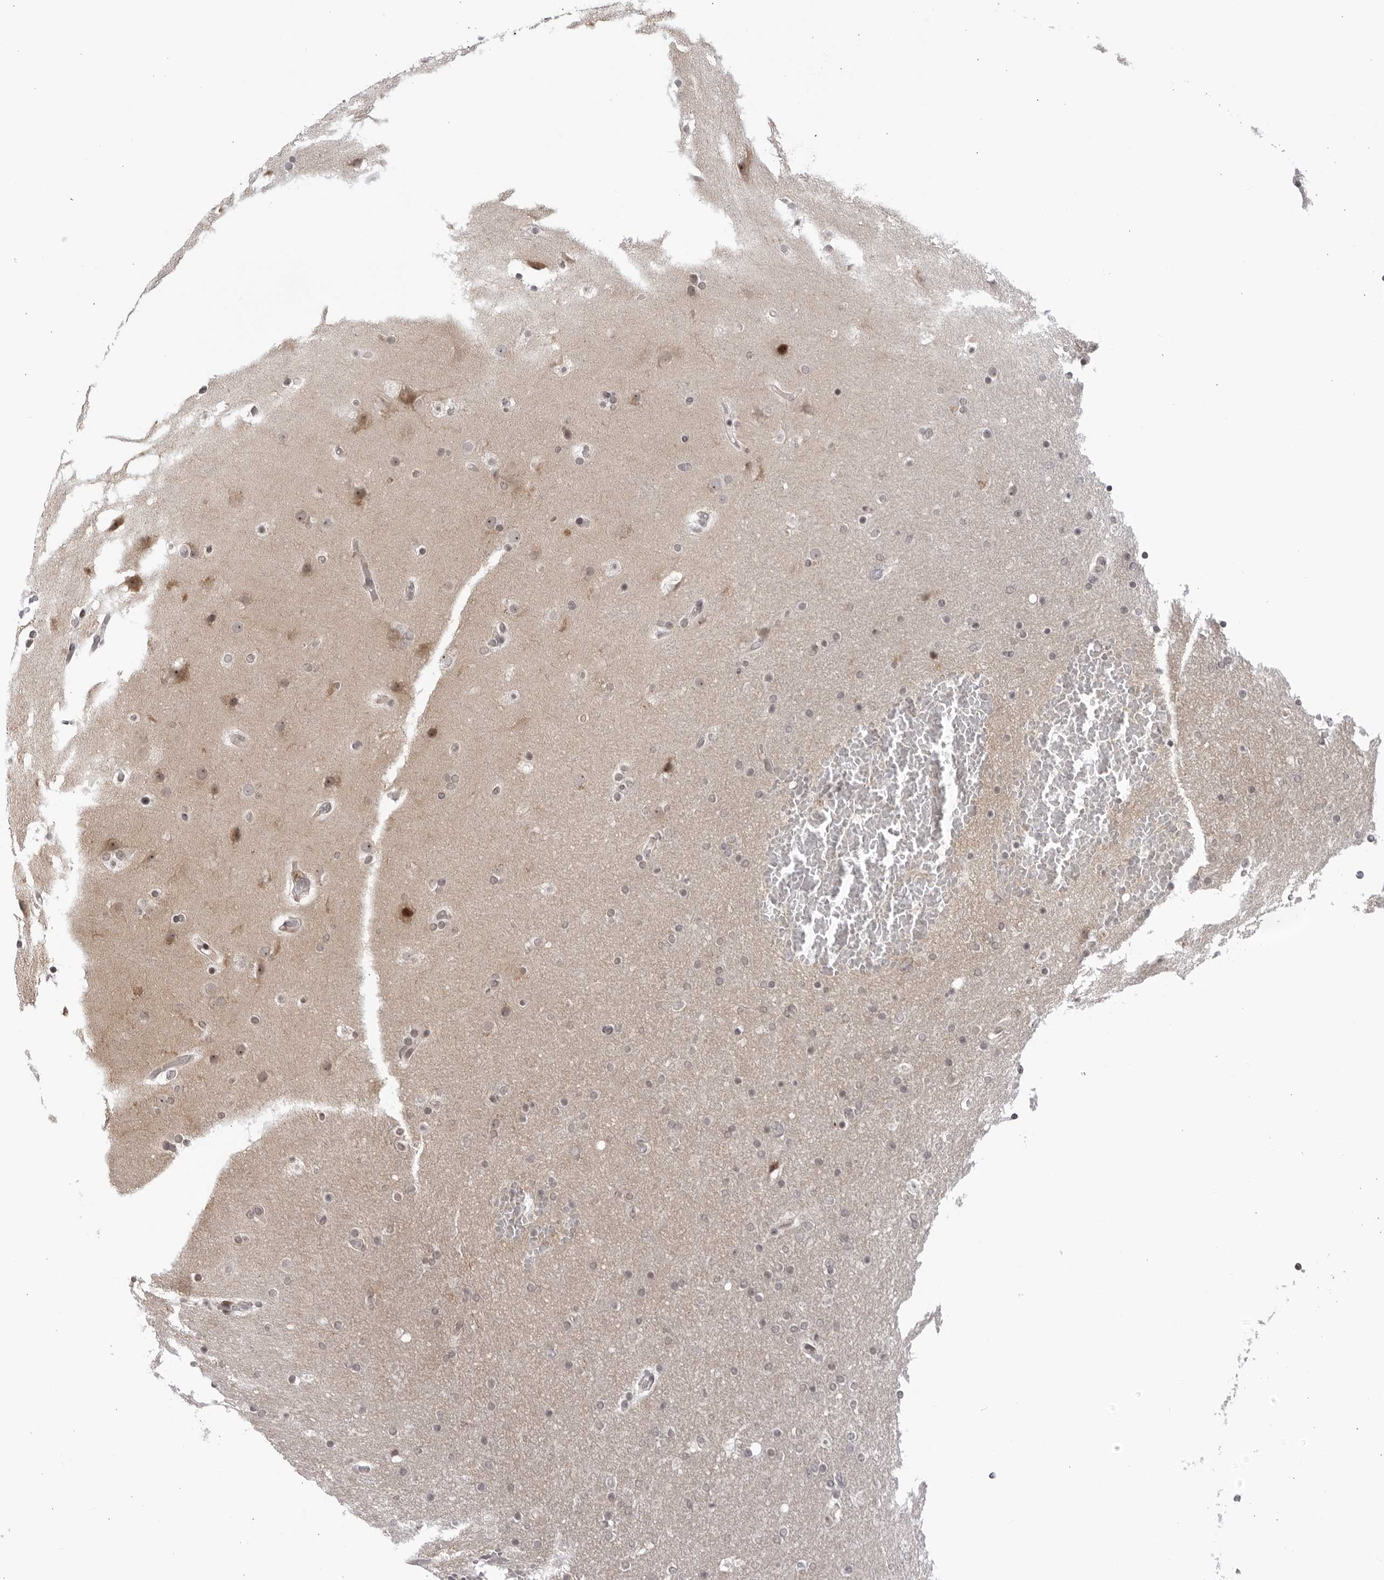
{"staining": {"intensity": "negative", "quantity": "none", "location": "none"}, "tissue": "glioma", "cell_type": "Tumor cells", "image_type": "cancer", "snomed": [{"axis": "morphology", "description": "Glioma, malignant, High grade"}, {"axis": "topography", "description": "Cerebral cortex"}], "caption": "Malignant high-grade glioma stained for a protein using immunohistochemistry exhibits no positivity tumor cells.", "gene": "CNBD1", "patient": {"sex": "female", "age": 36}}